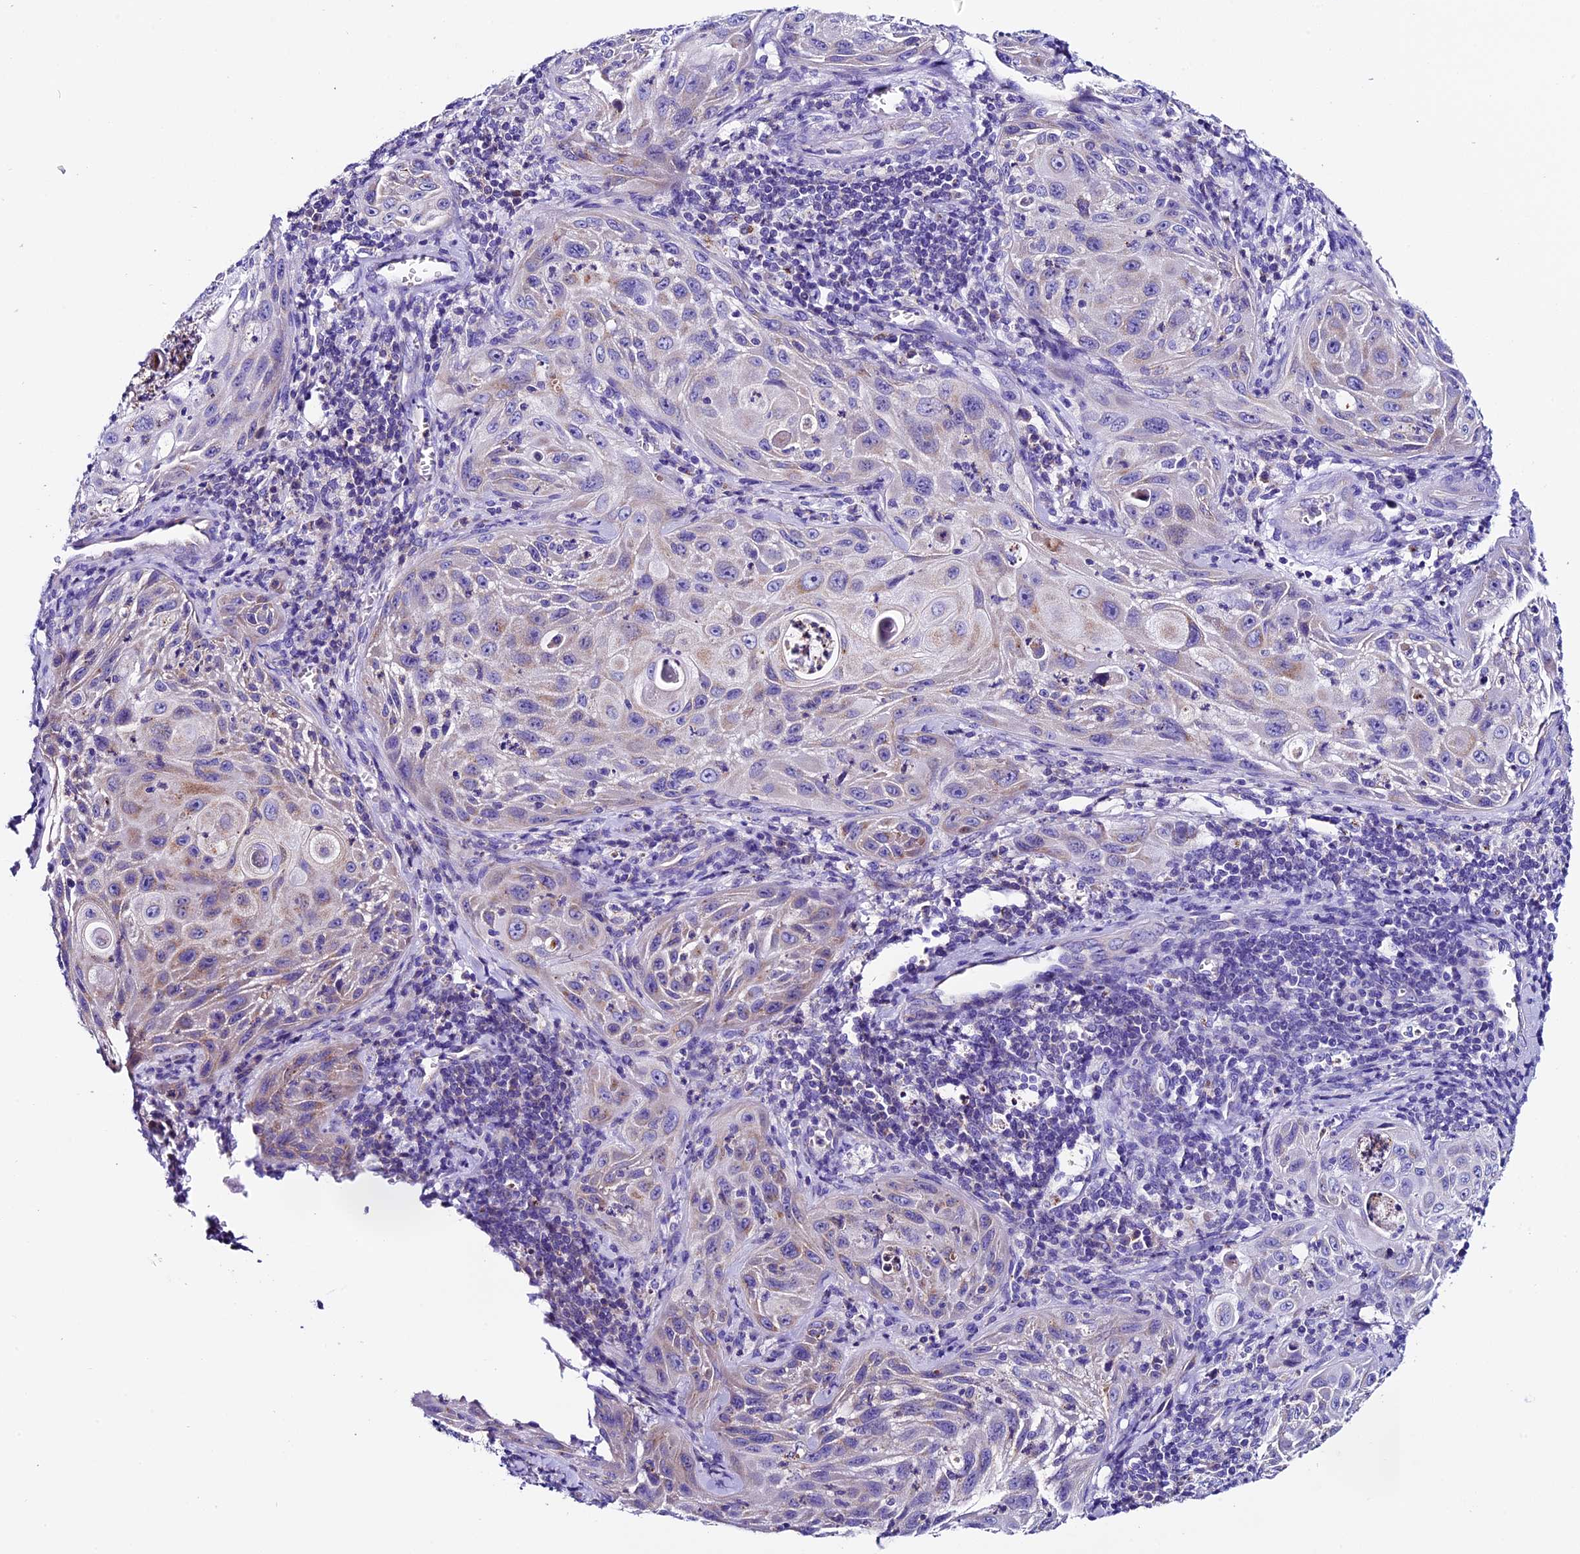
{"staining": {"intensity": "weak", "quantity": "25%-75%", "location": "cytoplasmic/membranous"}, "tissue": "cervical cancer", "cell_type": "Tumor cells", "image_type": "cancer", "snomed": [{"axis": "morphology", "description": "Squamous cell carcinoma, NOS"}, {"axis": "topography", "description": "Cervix"}], "caption": "This photomicrograph exhibits immunohistochemistry staining of cervical cancer (squamous cell carcinoma), with low weak cytoplasmic/membranous expression in approximately 25%-75% of tumor cells.", "gene": "COMTD1", "patient": {"sex": "female", "age": 42}}